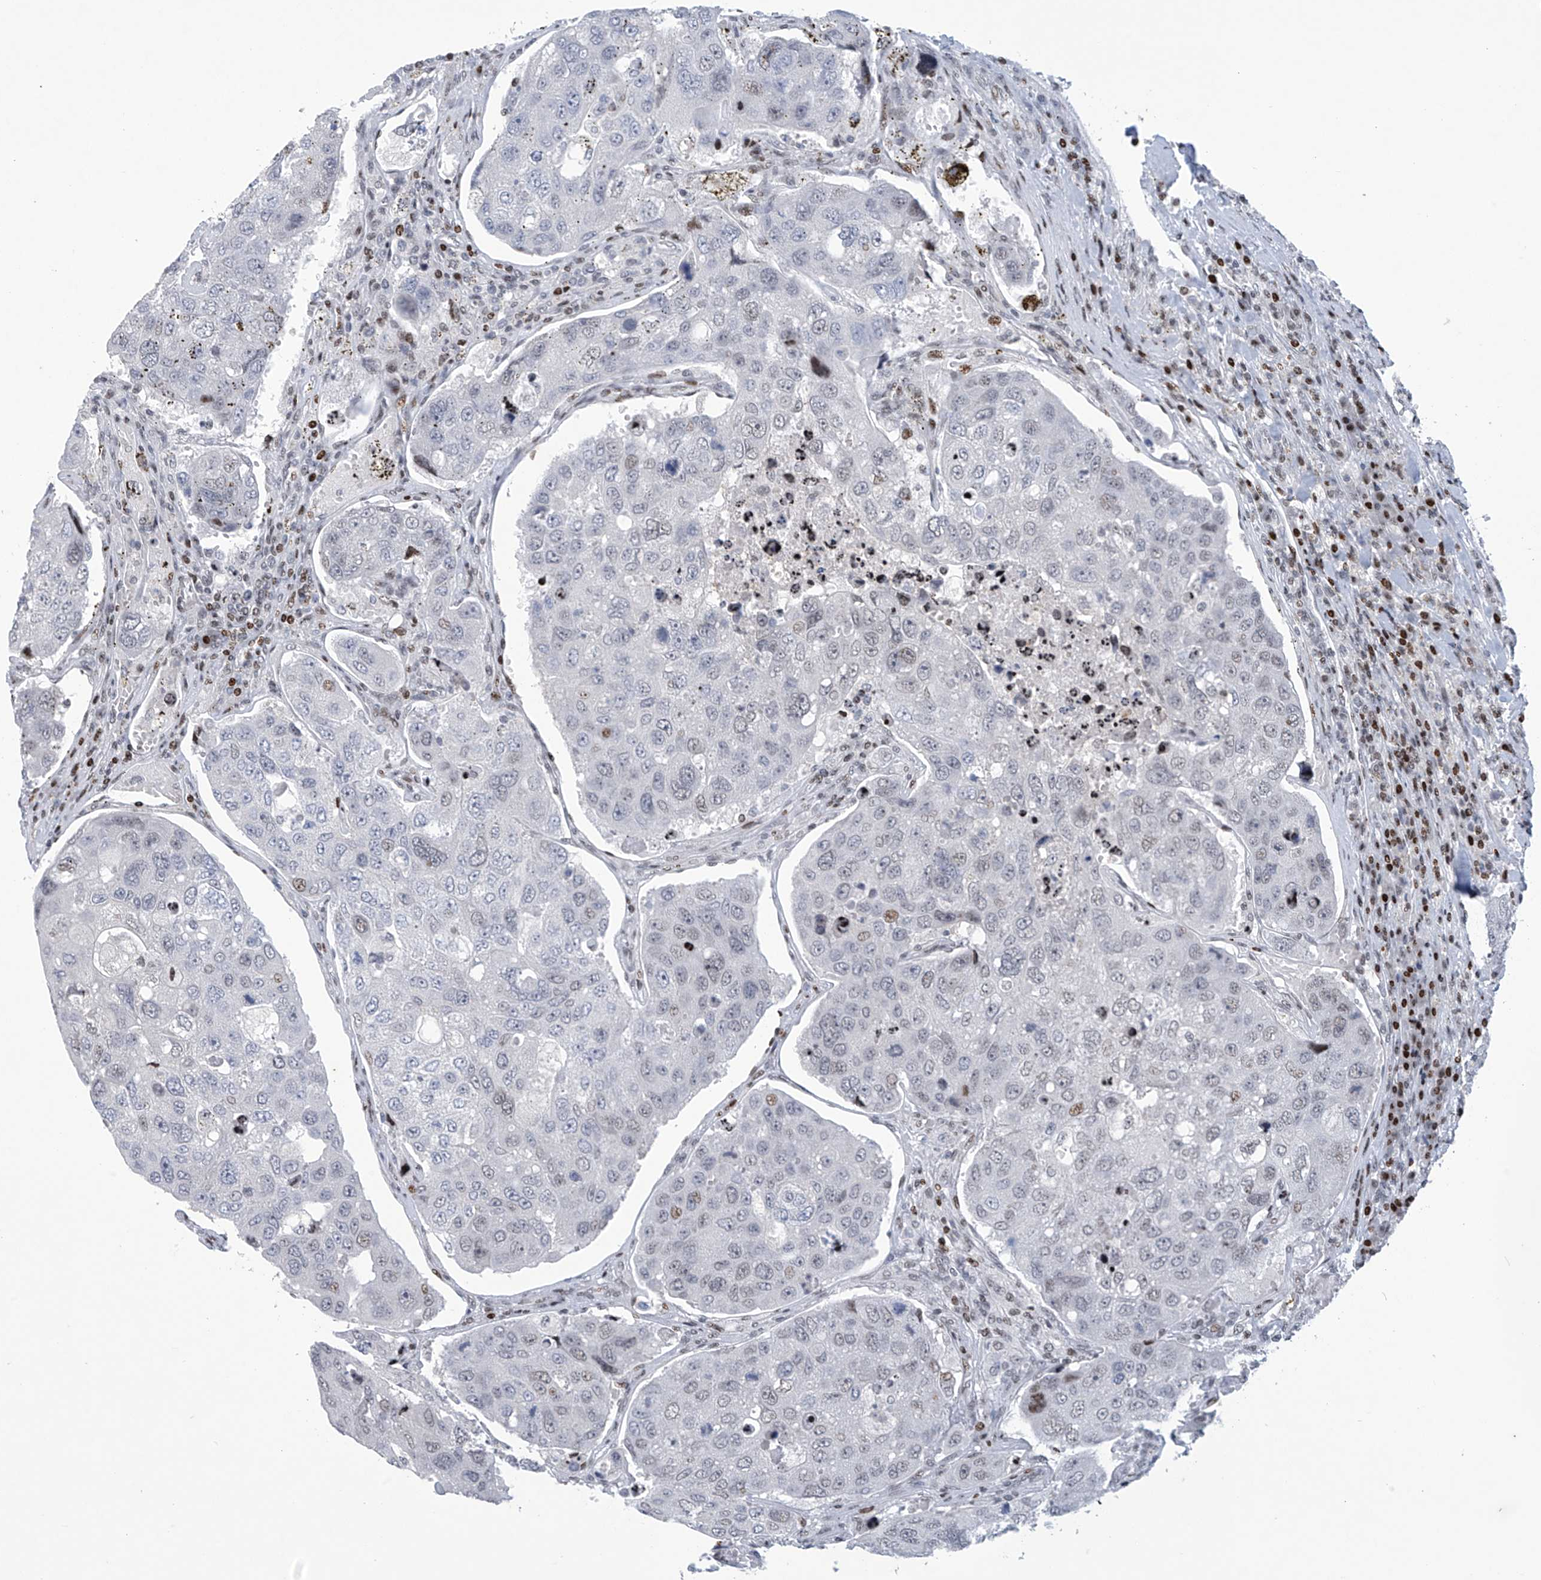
{"staining": {"intensity": "weak", "quantity": "<25%", "location": "nuclear"}, "tissue": "urothelial cancer", "cell_type": "Tumor cells", "image_type": "cancer", "snomed": [{"axis": "morphology", "description": "Urothelial carcinoma, High grade"}, {"axis": "topography", "description": "Lymph node"}, {"axis": "topography", "description": "Urinary bladder"}], "caption": "Immunohistochemistry (IHC) image of human urothelial cancer stained for a protein (brown), which reveals no staining in tumor cells.", "gene": "RFX7", "patient": {"sex": "male", "age": 51}}